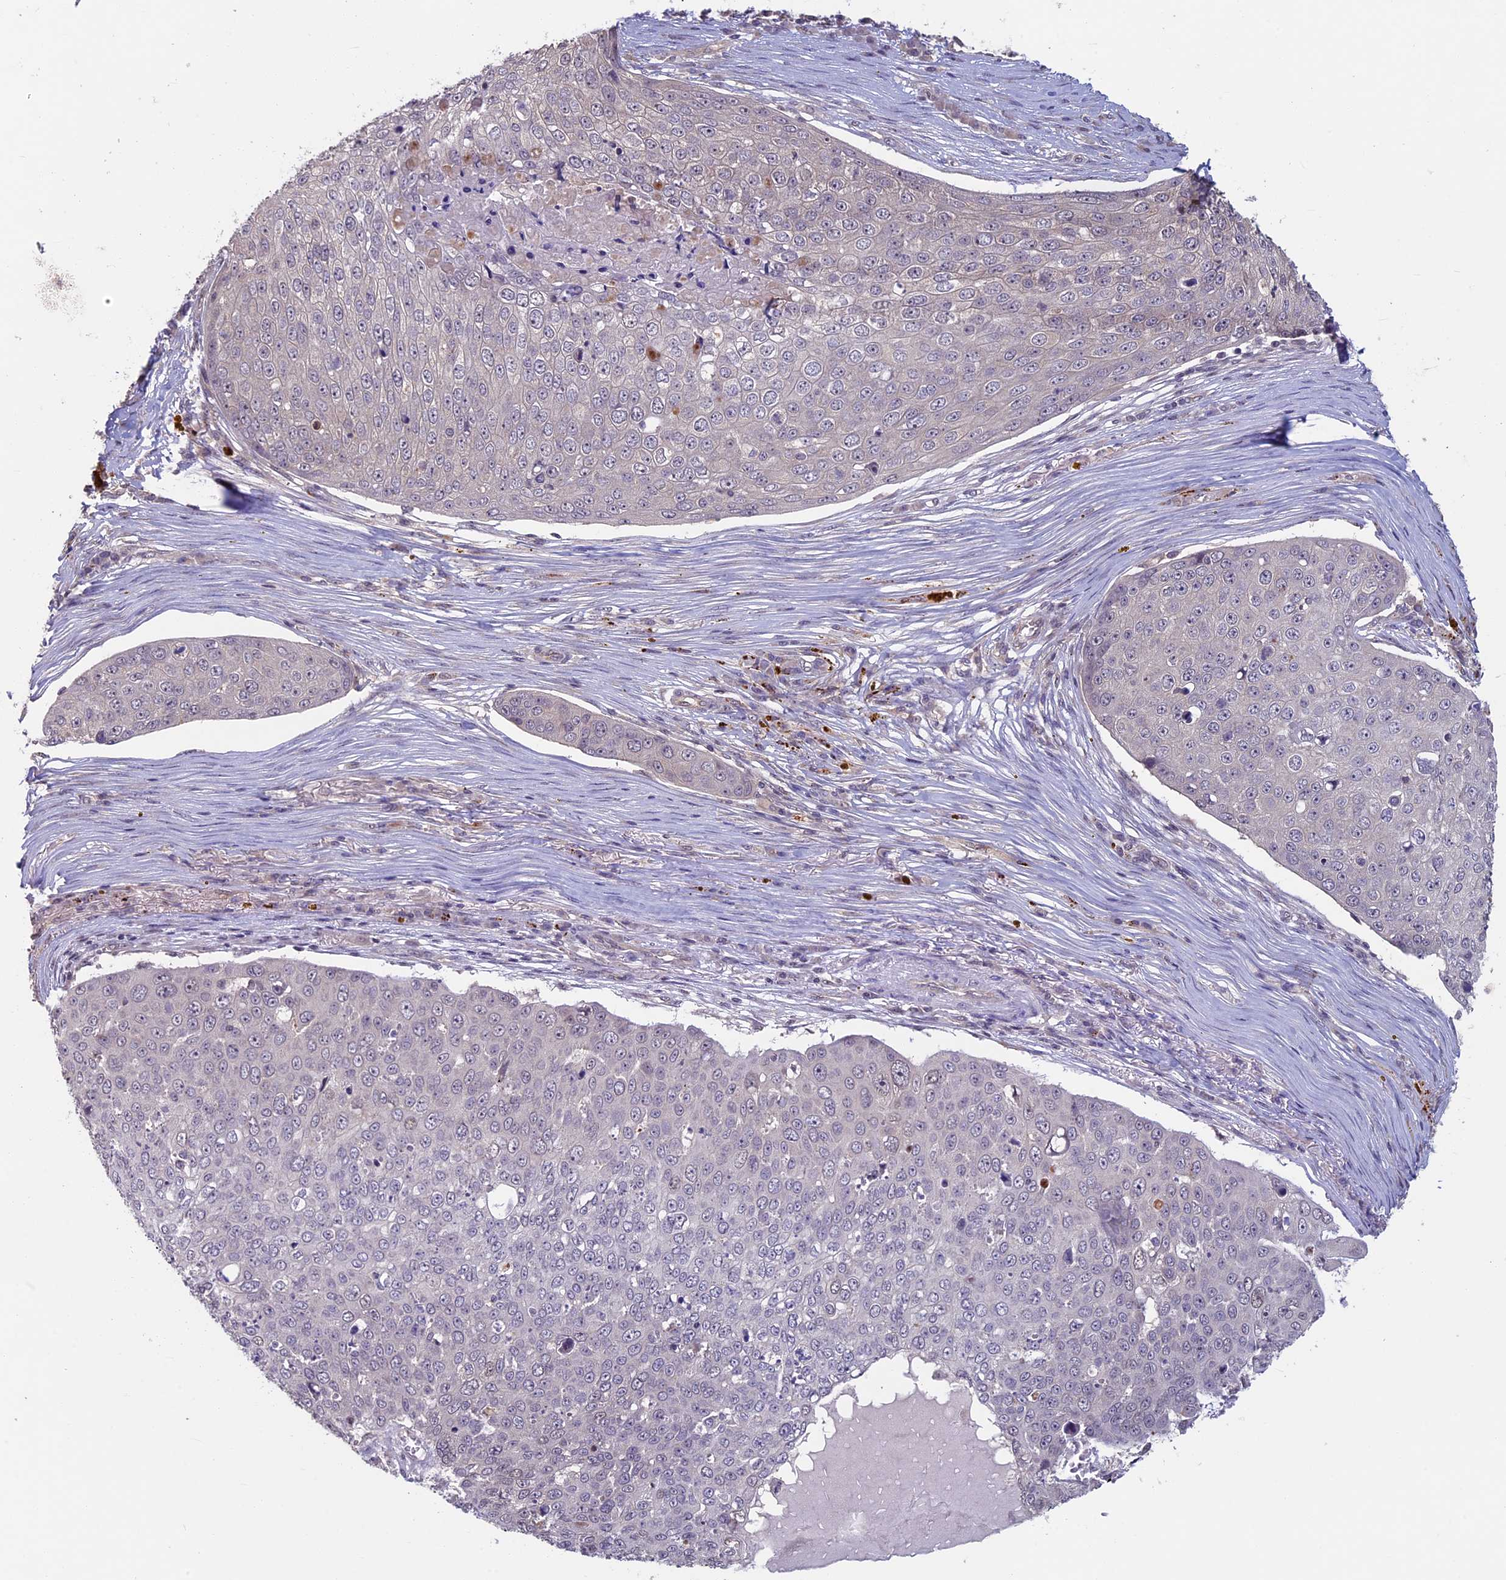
{"staining": {"intensity": "negative", "quantity": "none", "location": "none"}, "tissue": "skin cancer", "cell_type": "Tumor cells", "image_type": "cancer", "snomed": [{"axis": "morphology", "description": "Squamous cell carcinoma, NOS"}, {"axis": "topography", "description": "Skin"}], "caption": "Tumor cells are negative for brown protein staining in squamous cell carcinoma (skin).", "gene": "SPIRE1", "patient": {"sex": "male", "age": 71}}